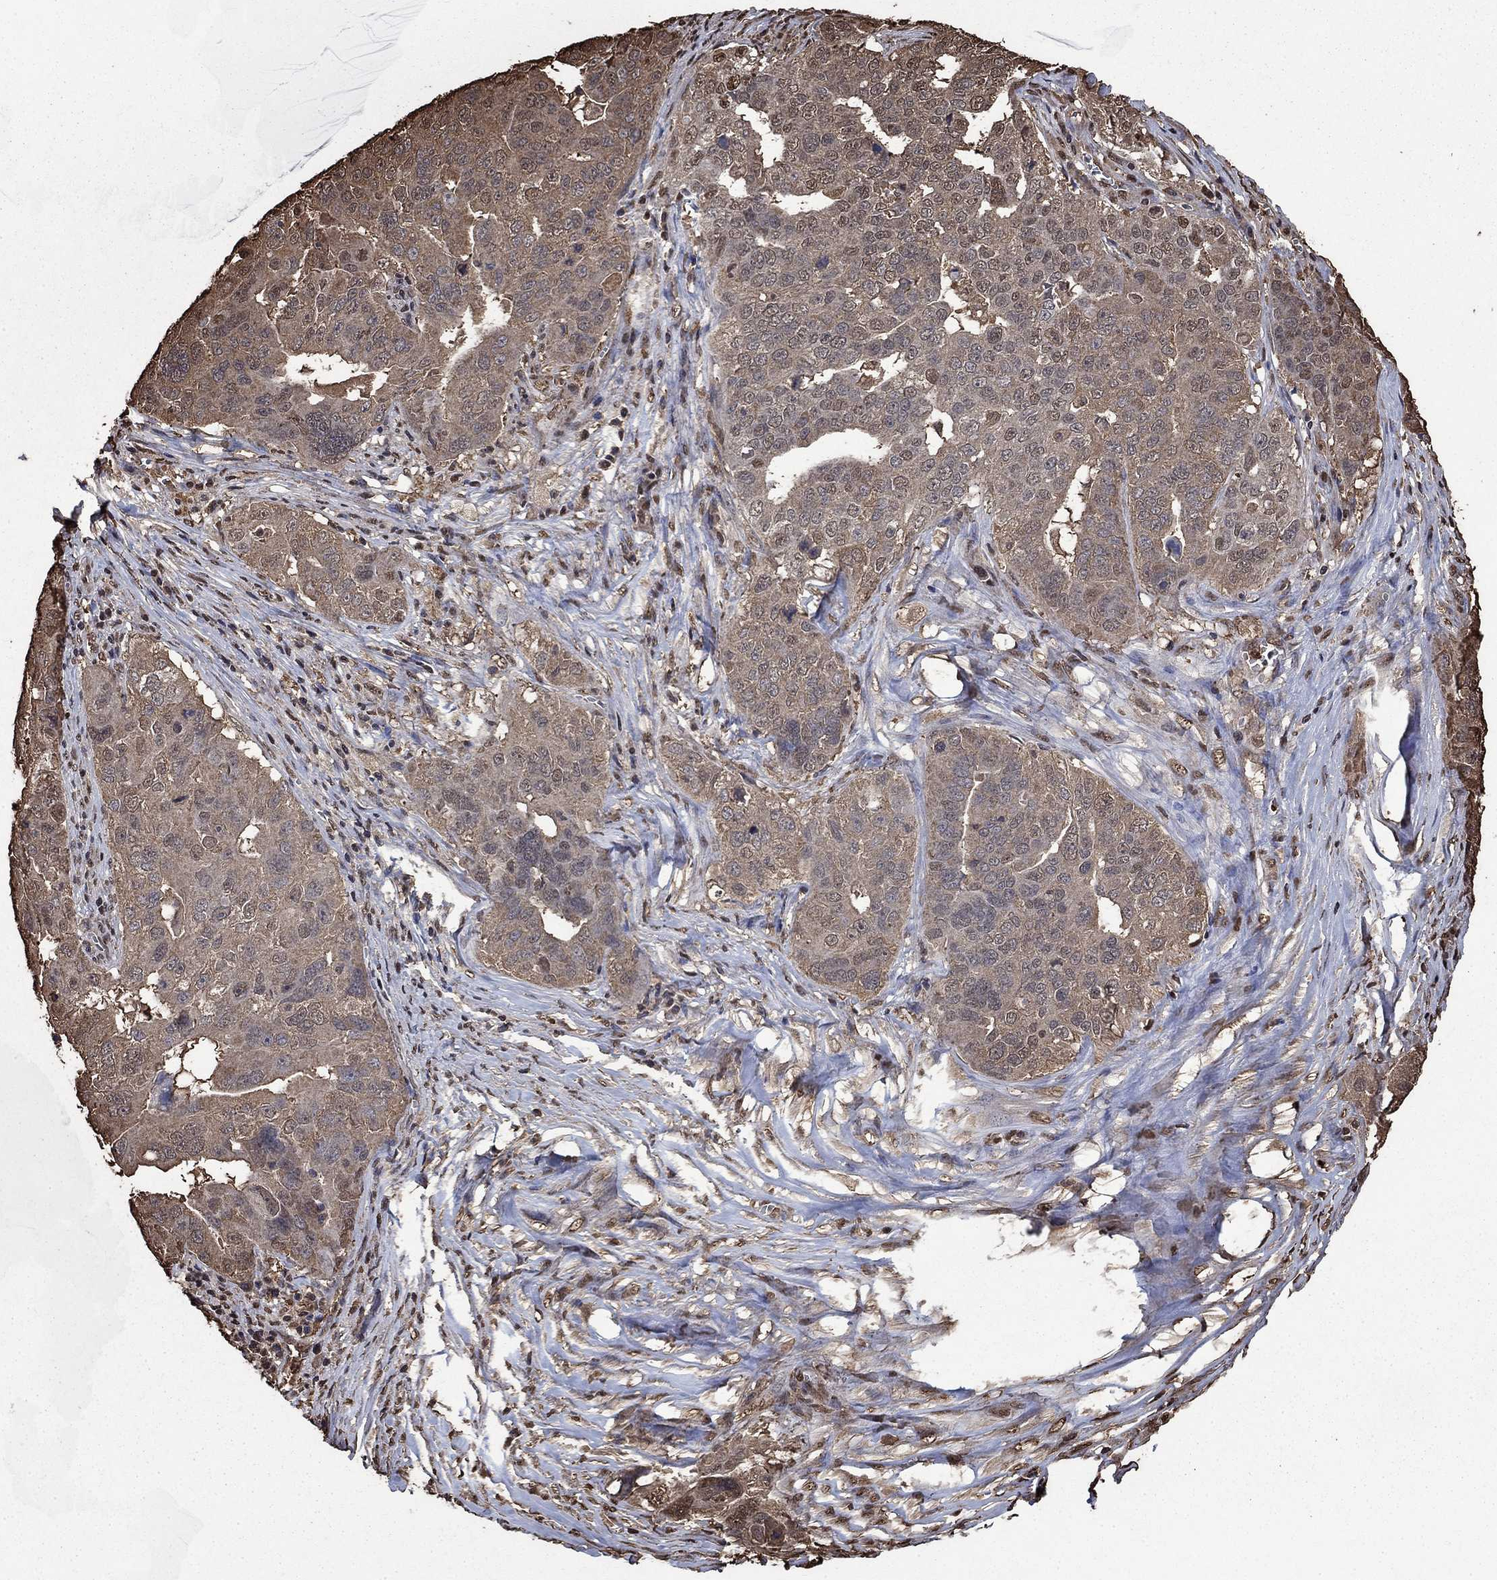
{"staining": {"intensity": "weak", "quantity": "25%-75%", "location": "cytoplasmic/membranous"}, "tissue": "ovarian cancer", "cell_type": "Tumor cells", "image_type": "cancer", "snomed": [{"axis": "morphology", "description": "Carcinoma, endometroid"}, {"axis": "topography", "description": "Soft tissue"}, {"axis": "topography", "description": "Ovary"}], "caption": "An image showing weak cytoplasmic/membranous staining in about 25%-75% of tumor cells in endometroid carcinoma (ovarian), as visualized by brown immunohistochemical staining.", "gene": "GAPDH", "patient": {"sex": "female", "age": 52}}